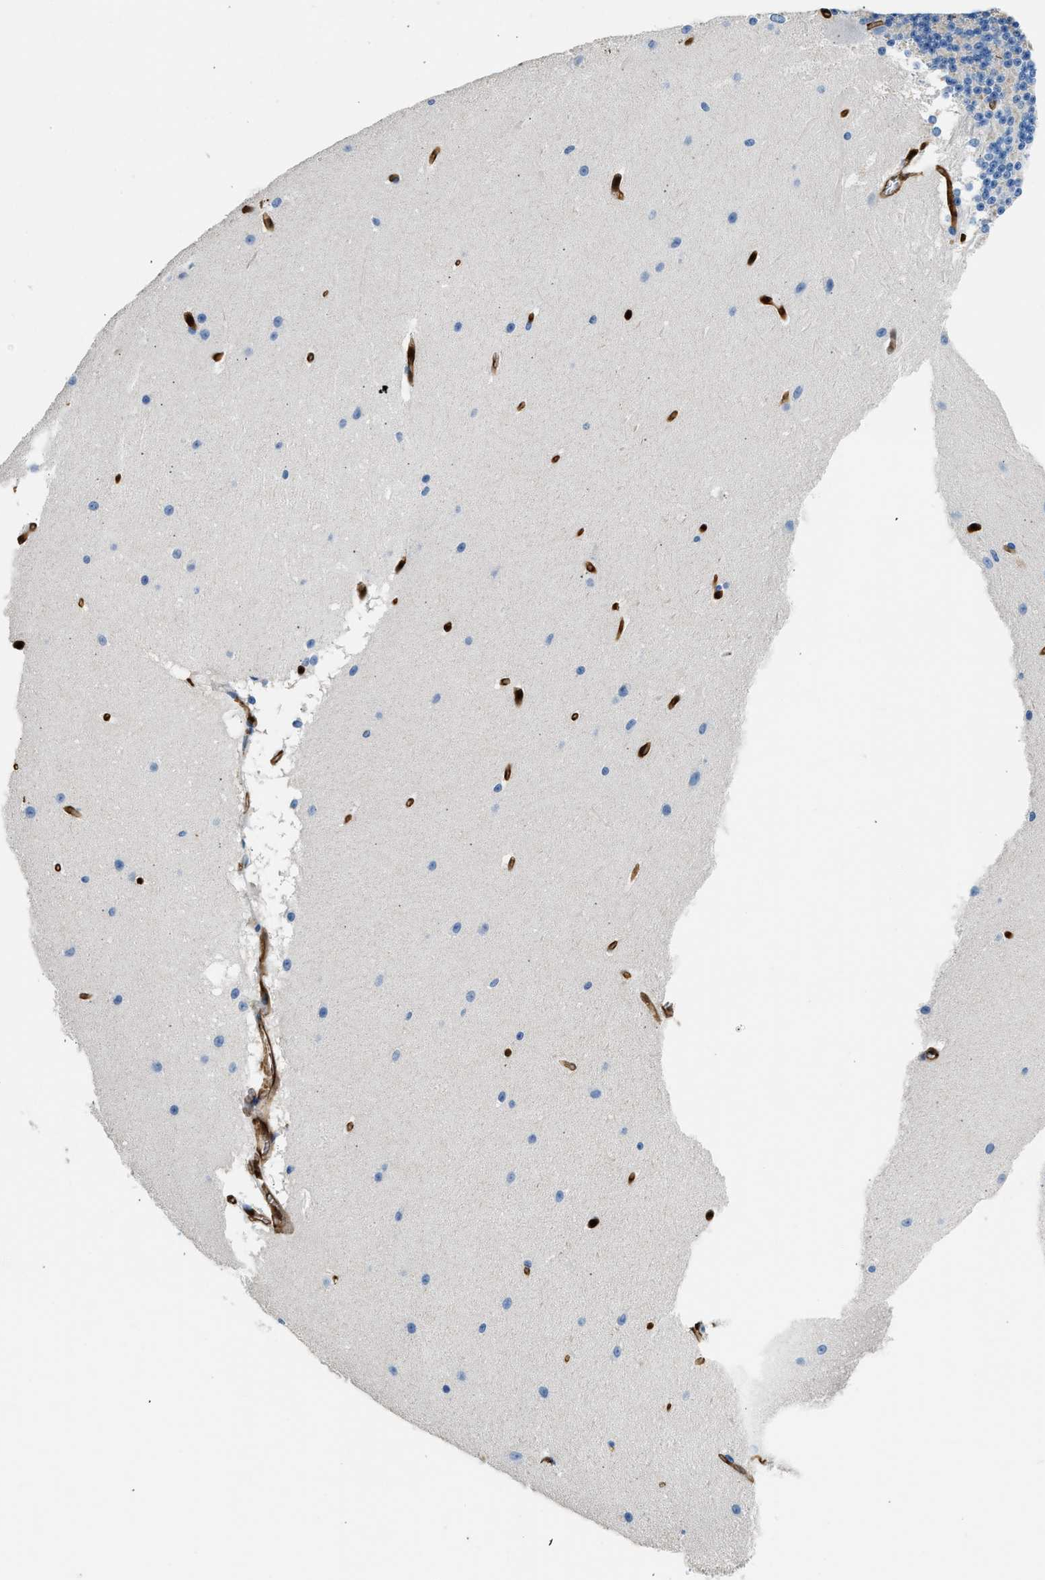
{"staining": {"intensity": "negative", "quantity": "none", "location": "none"}, "tissue": "cerebellum", "cell_type": "Cells in granular layer", "image_type": "normal", "snomed": [{"axis": "morphology", "description": "Normal tissue, NOS"}, {"axis": "topography", "description": "Cerebellum"}], "caption": "IHC of benign human cerebellum shows no expression in cells in granular layer.", "gene": "ANXA3", "patient": {"sex": "female", "age": 19}}